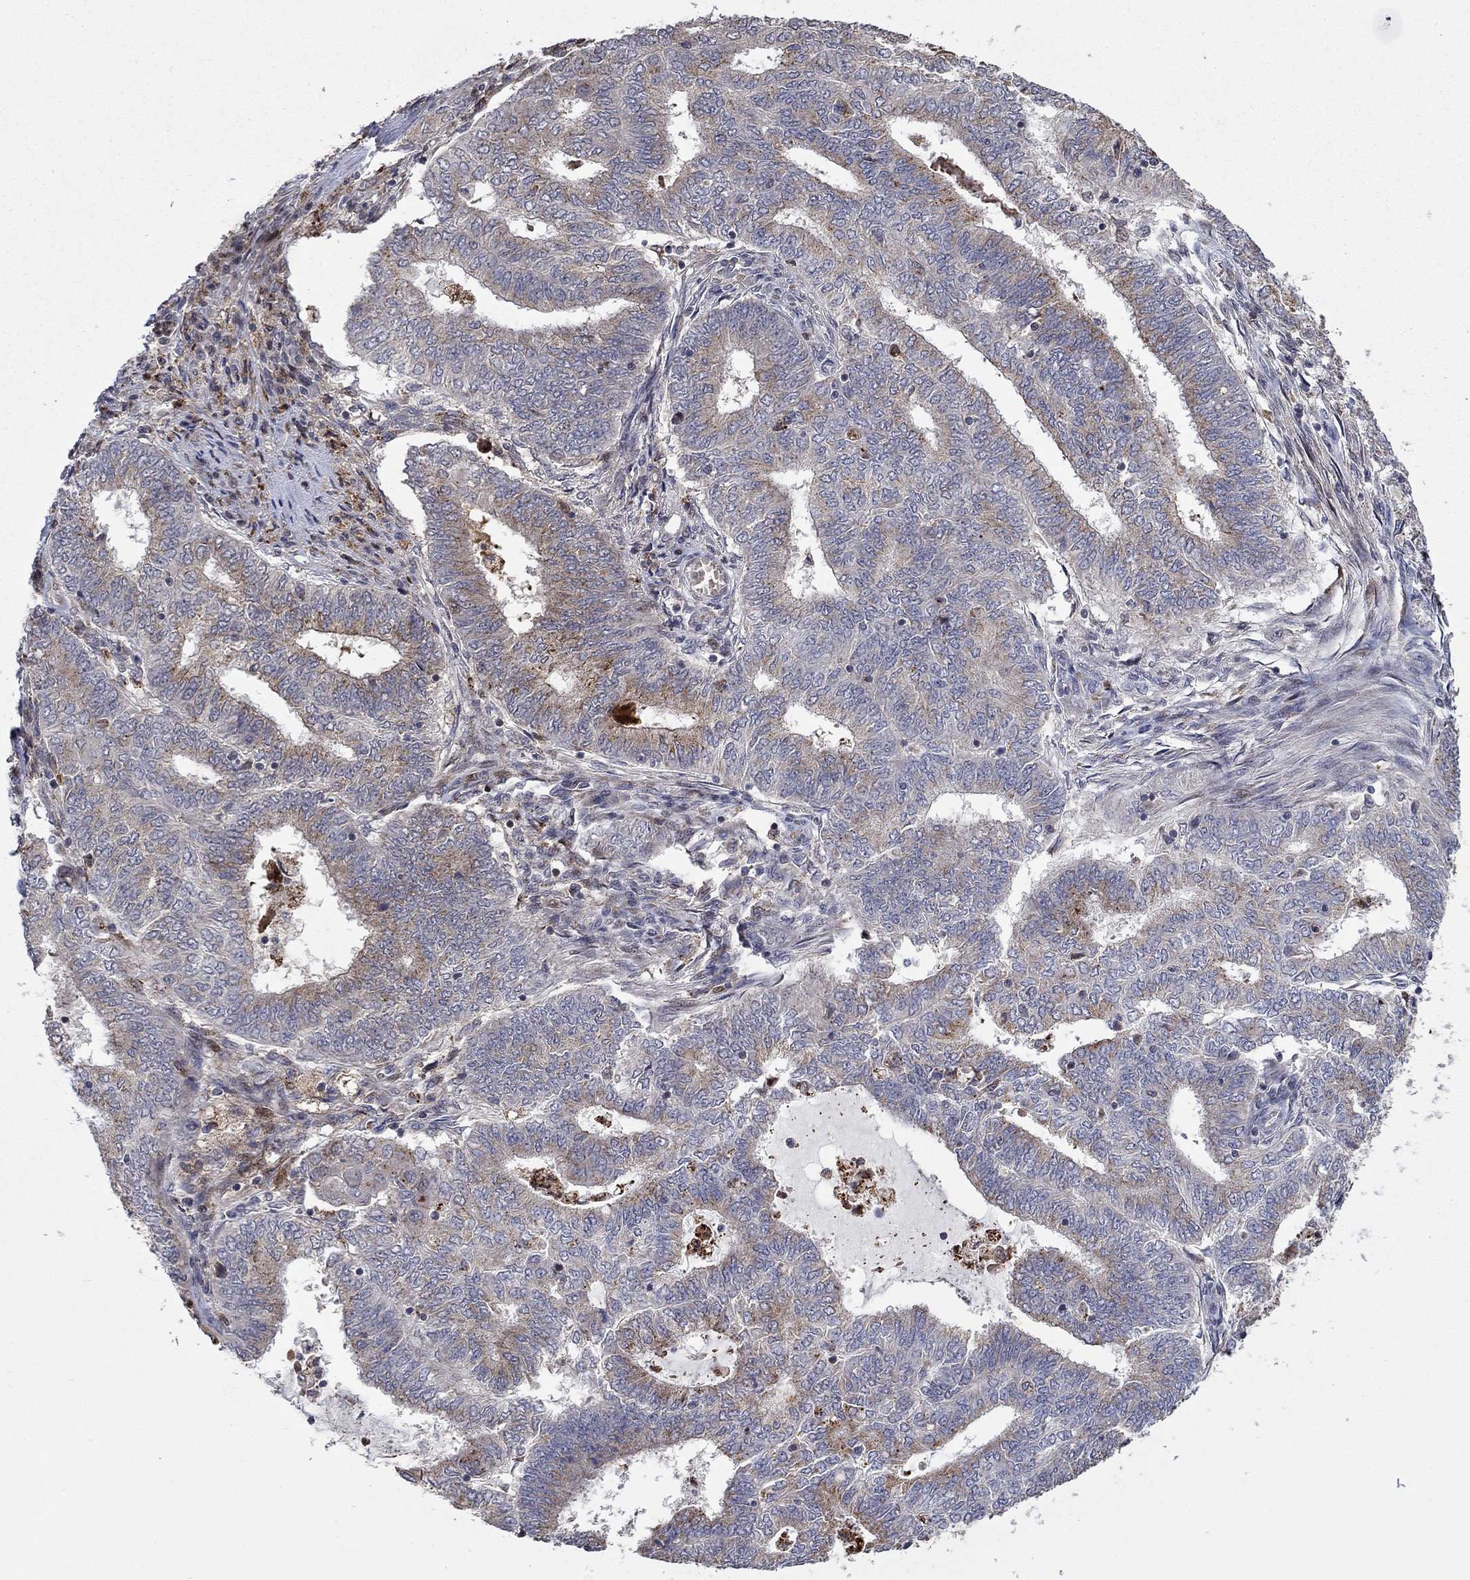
{"staining": {"intensity": "strong", "quantity": "<25%", "location": "cytoplasmic/membranous"}, "tissue": "endometrial cancer", "cell_type": "Tumor cells", "image_type": "cancer", "snomed": [{"axis": "morphology", "description": "Adenocarcinoma, NOS"}, {"axis": "topography", "description": "Endometrium"}], "caption": "This histopathology image displays immunohistochemistry staining of human endometrial cancer, with medium strong cytoplasmic/membranous staining in about <25% of tumor cells.", "gene": "LPCAT4", "patient": {"sex": "female", "age": 62}}